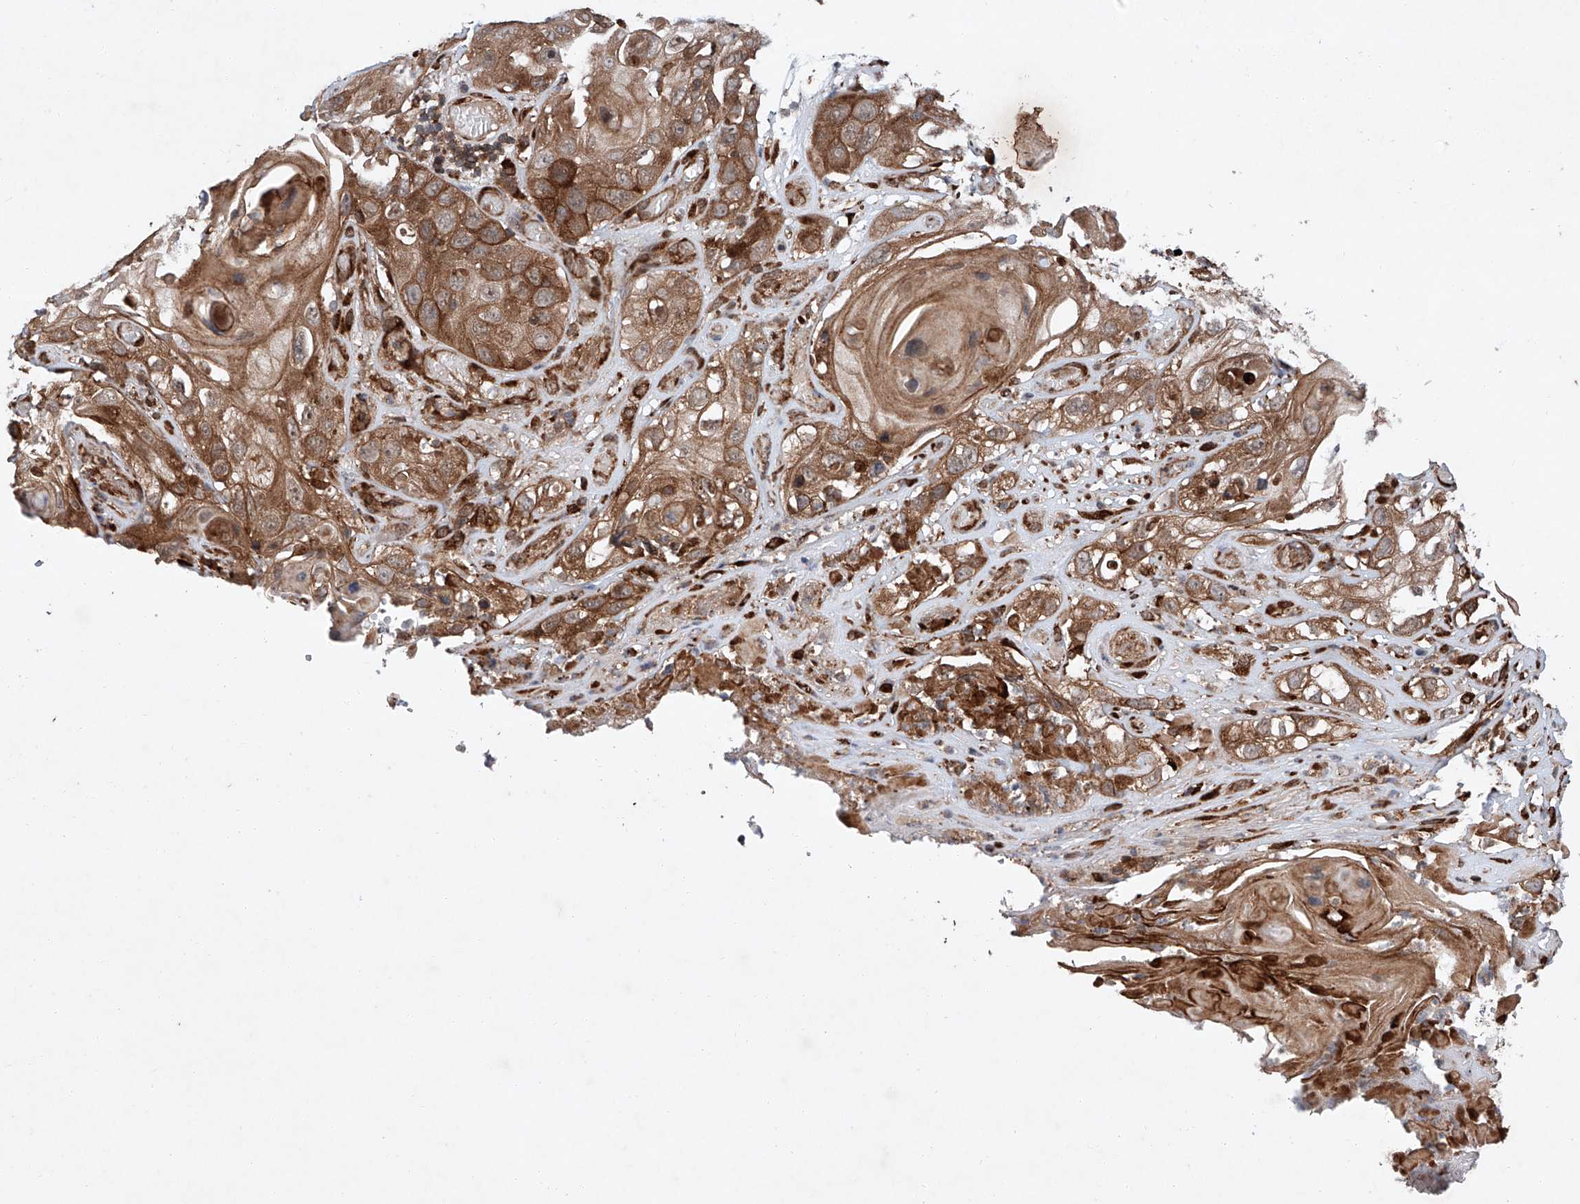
{"staining": {"intensity": "moderate", "quantity": ">75%", "location": "cytoplasmic/membranous"}, "tissue": "skin cancer", "cell_type": "Tumor cells", "image_type": "cancer", "snomed": [{"axis": "morphology", "description": "Squamous cell carcinoma, NOS"}, {"axis": "topography", "description": "Skin"}], "caption": "An image of skin squamous cell carcinoma stained for a protein shows moderate cytoplasmic/membranous brown staining in tumor cells. The staining was performed using DAB (3,3'-diaminobenzidine), with brown indicating positive protein expression. Nuclei are stained blue with hematoxylin.", "gene": "ZFP28", "patient": {"sex": "male", "age": 55}}